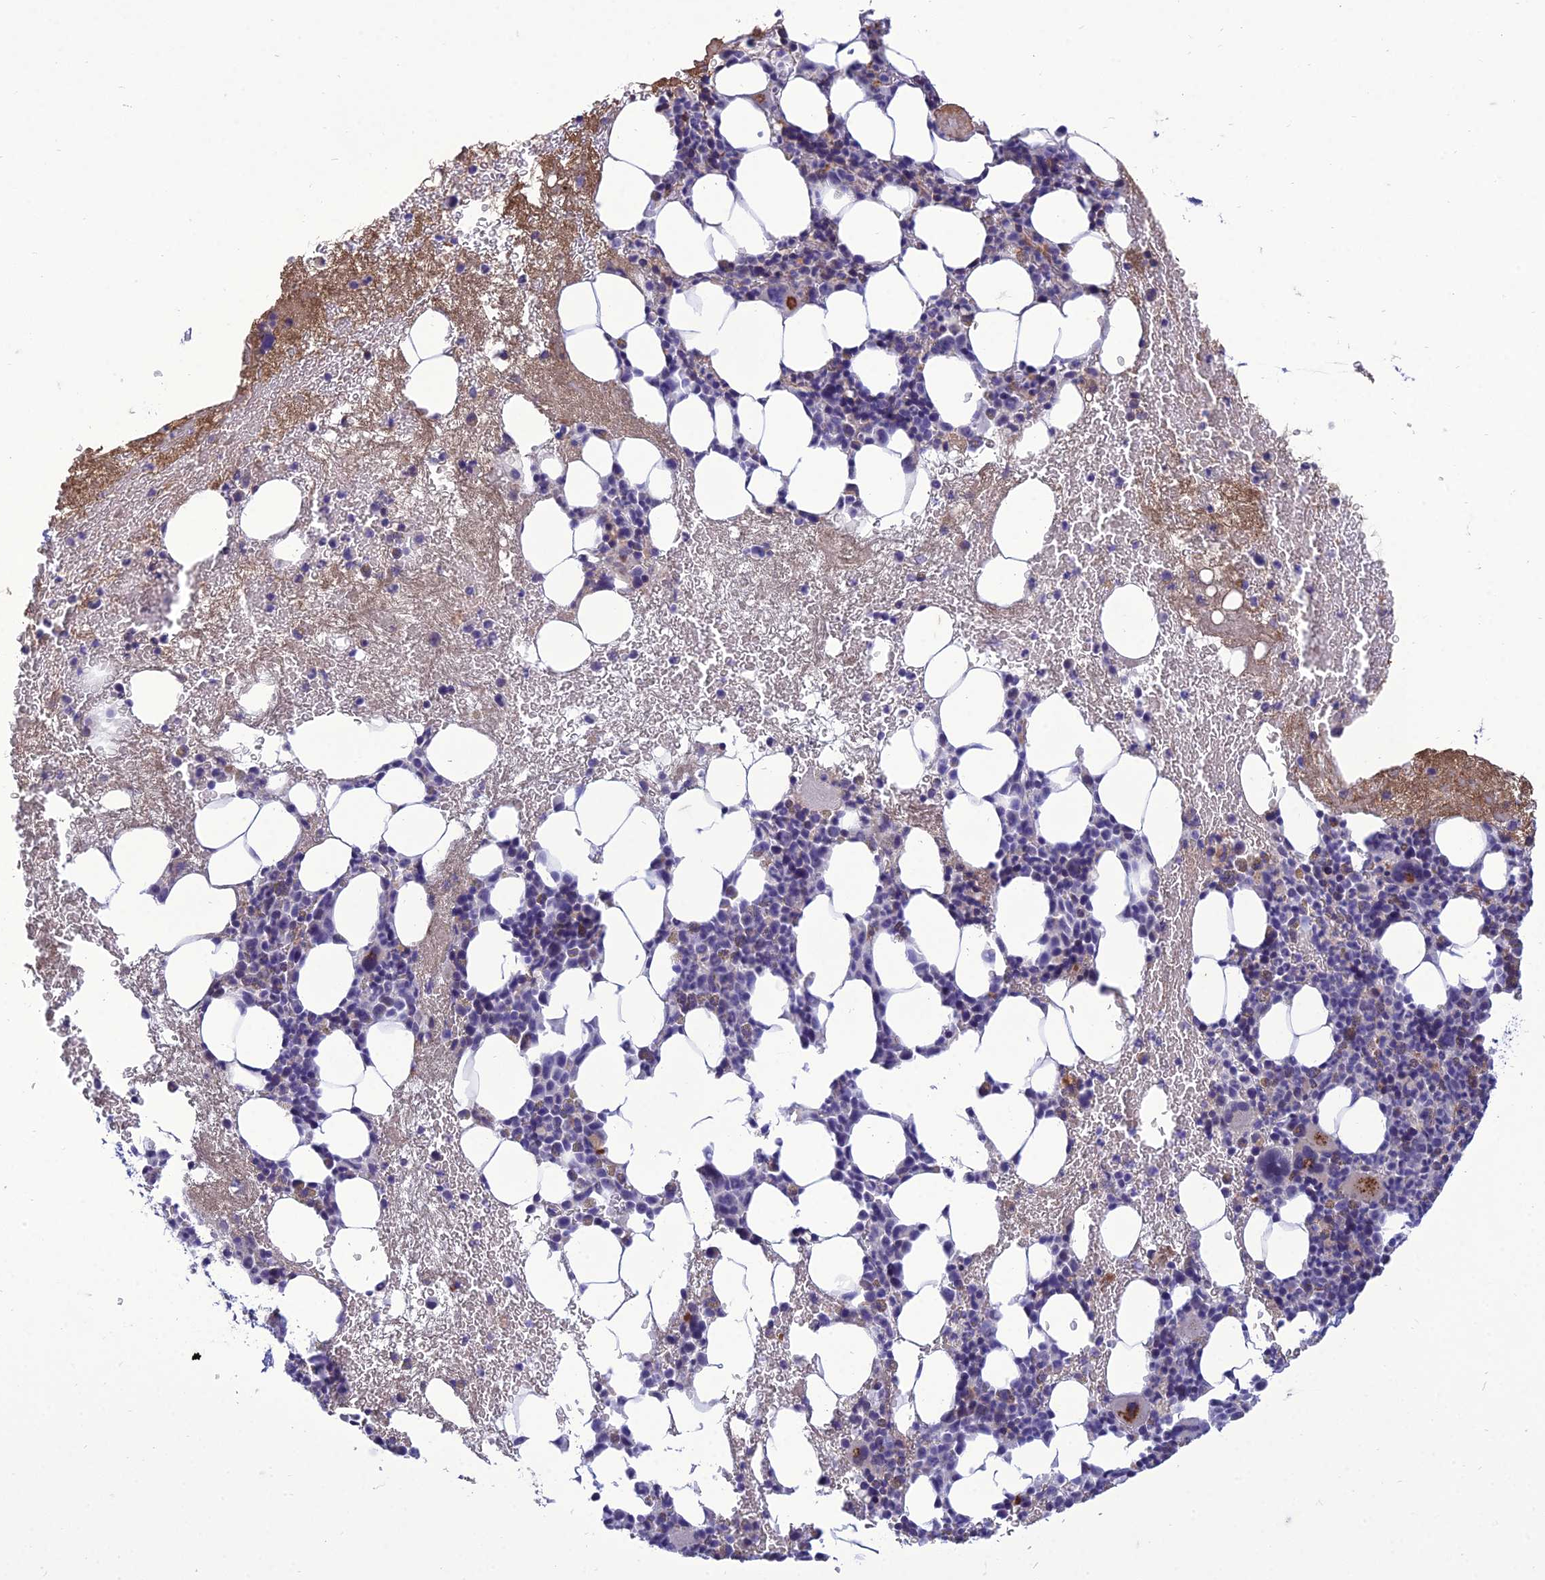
{"staining": {"intensity": "moderate", "quantity": "<25%", "location": "cytoplasmic/membranous"}, "tissue": "bone marrow", "cell_type": "Hematopoietic cells", "image_type": "normal", "snomed": [{"axis": "morphology", "description": "Normal tissue, NOS"}, {"axis": "topography", "description": "Bone marrow"}], "caption": "Bone marrow stained for a protein (brown) demonstrates moderate cytoplasmic/membranous positive positivity in about <25% of hematopoietic cells.", "gene": "ANKS4B", "patient": {"sex": "female", "age": 37}}